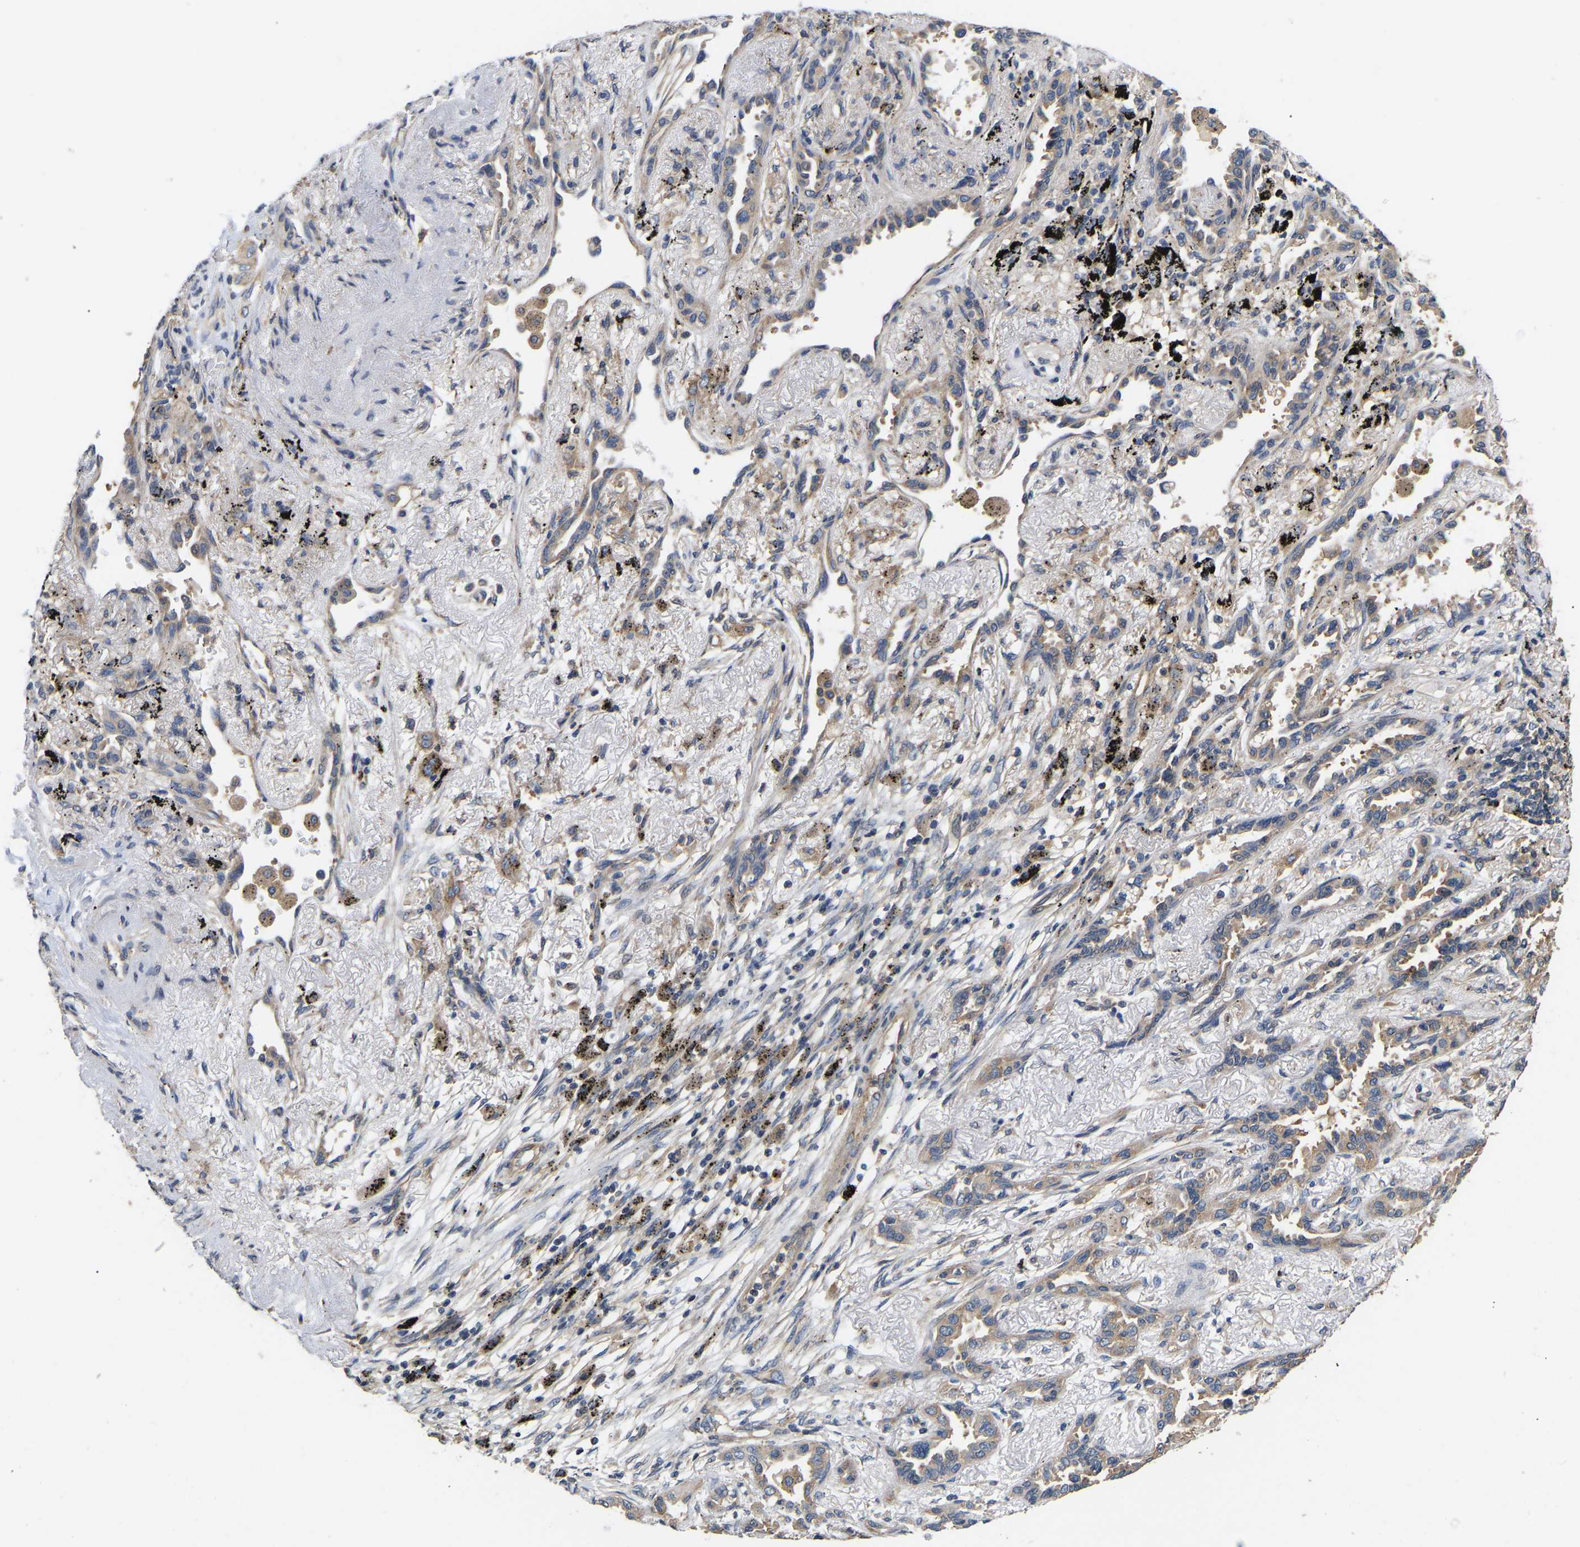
{"staining": {"intensity": "weak", "quantity": ">75%", "location": "cytoplasmic/membranous"}, "tissue": "lung cancer", "cell_type": "Tumor cells", "image_type": "cancer", "snomed": [{"axis": "morphology", "description": "Adenocarcinoma, NOS"}, {"axis": "topography", "description": "Lung"}], "caption": "Protein expression by immunohistochemistry reveals weak cytoplasmic/membranous positivity in approximately >75% of tumor cells in adenocarcinoma (lung).", "gene": "AIMP2", "patient": {"sex": "male", "age": 59}}